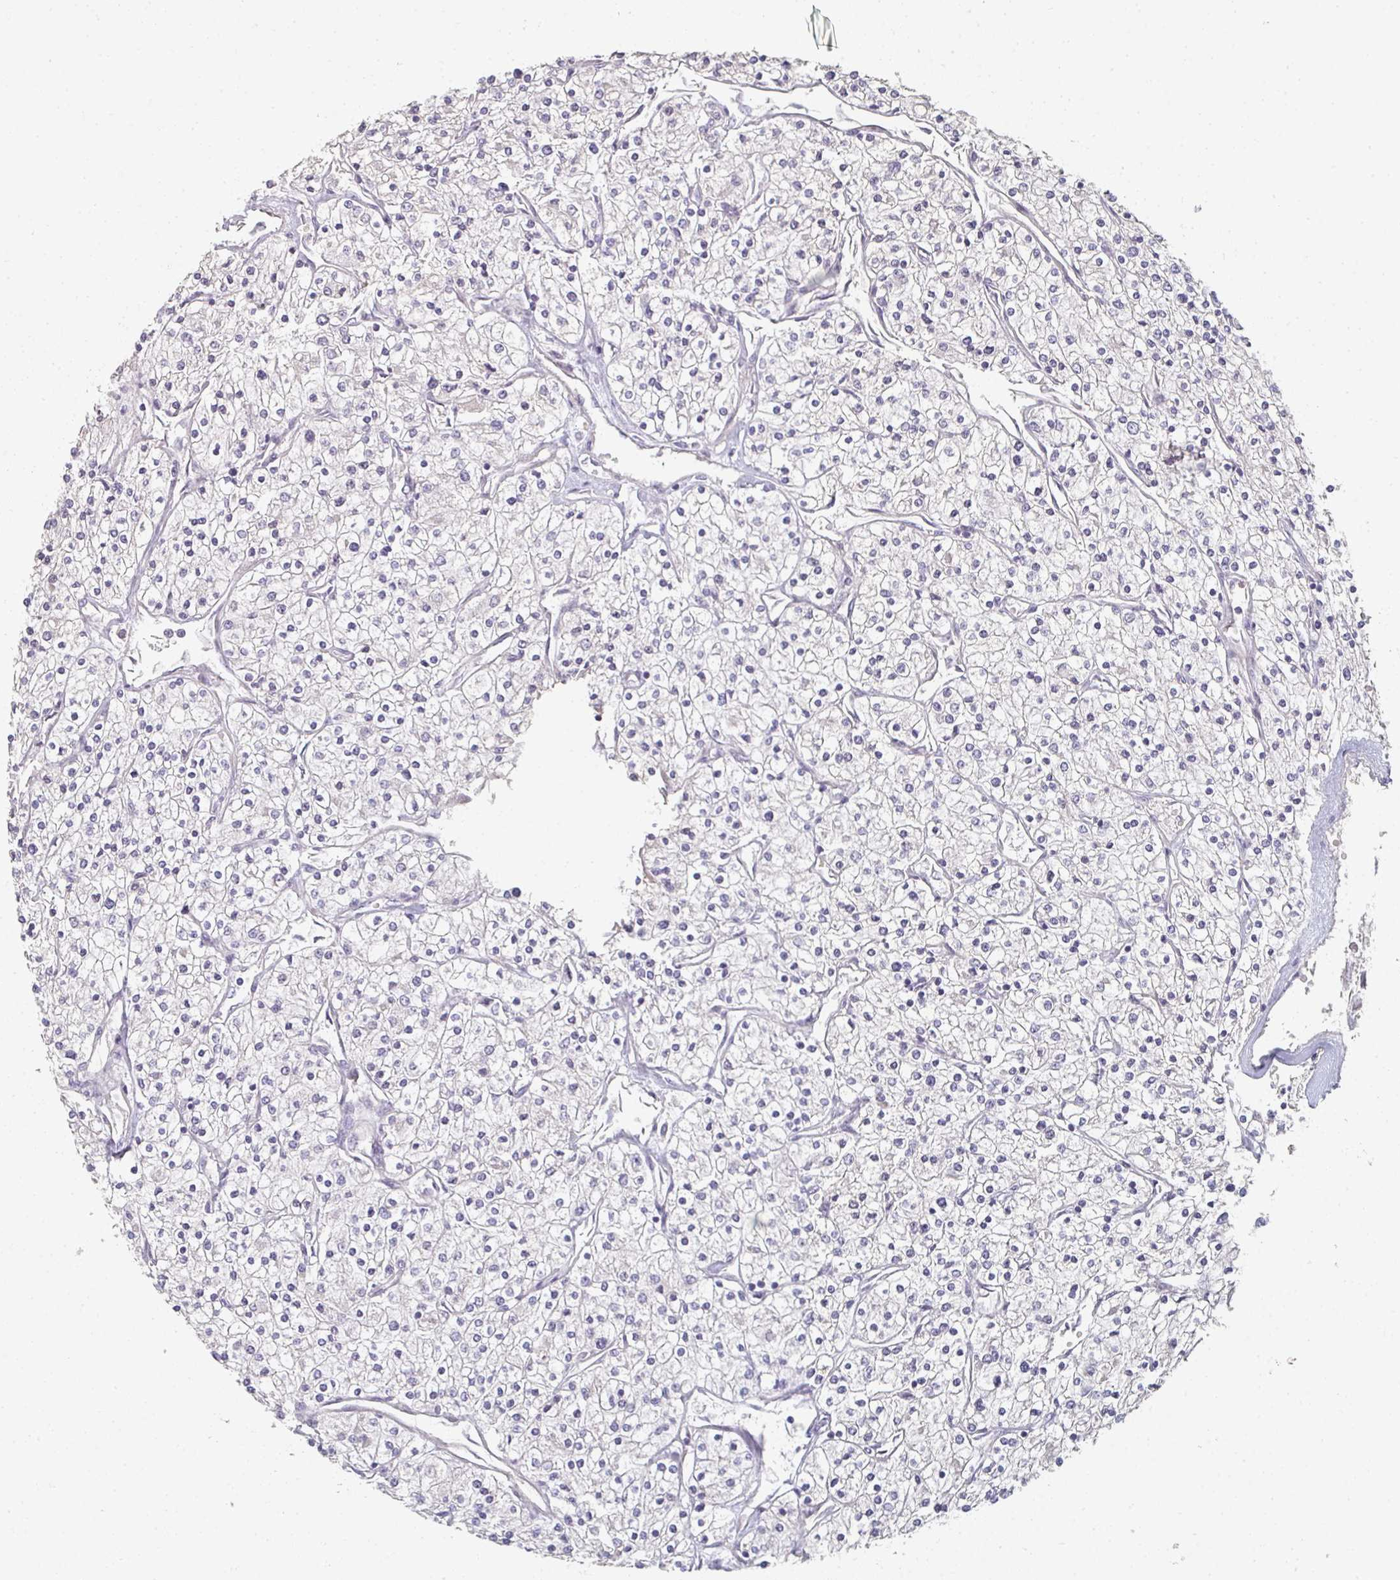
{"staining": {"intensity": "negative", "quantity": "none", "location": "none"}, "tissue": "renal cancer", "cell_type": "Tumor cells", "image_type": "cancer", "snomed": [{"axis": "morphology", "description": "Adenocarcinoma, NOS"}, {"axis": "topography", "description": "Kidney"}], "caption": "Human adenocarcinoma (renal) stained for a protein using IHC displays no staining in tumor cells.", "gene": "A1CF", "patient": {"sex": "male", "age": 80}}